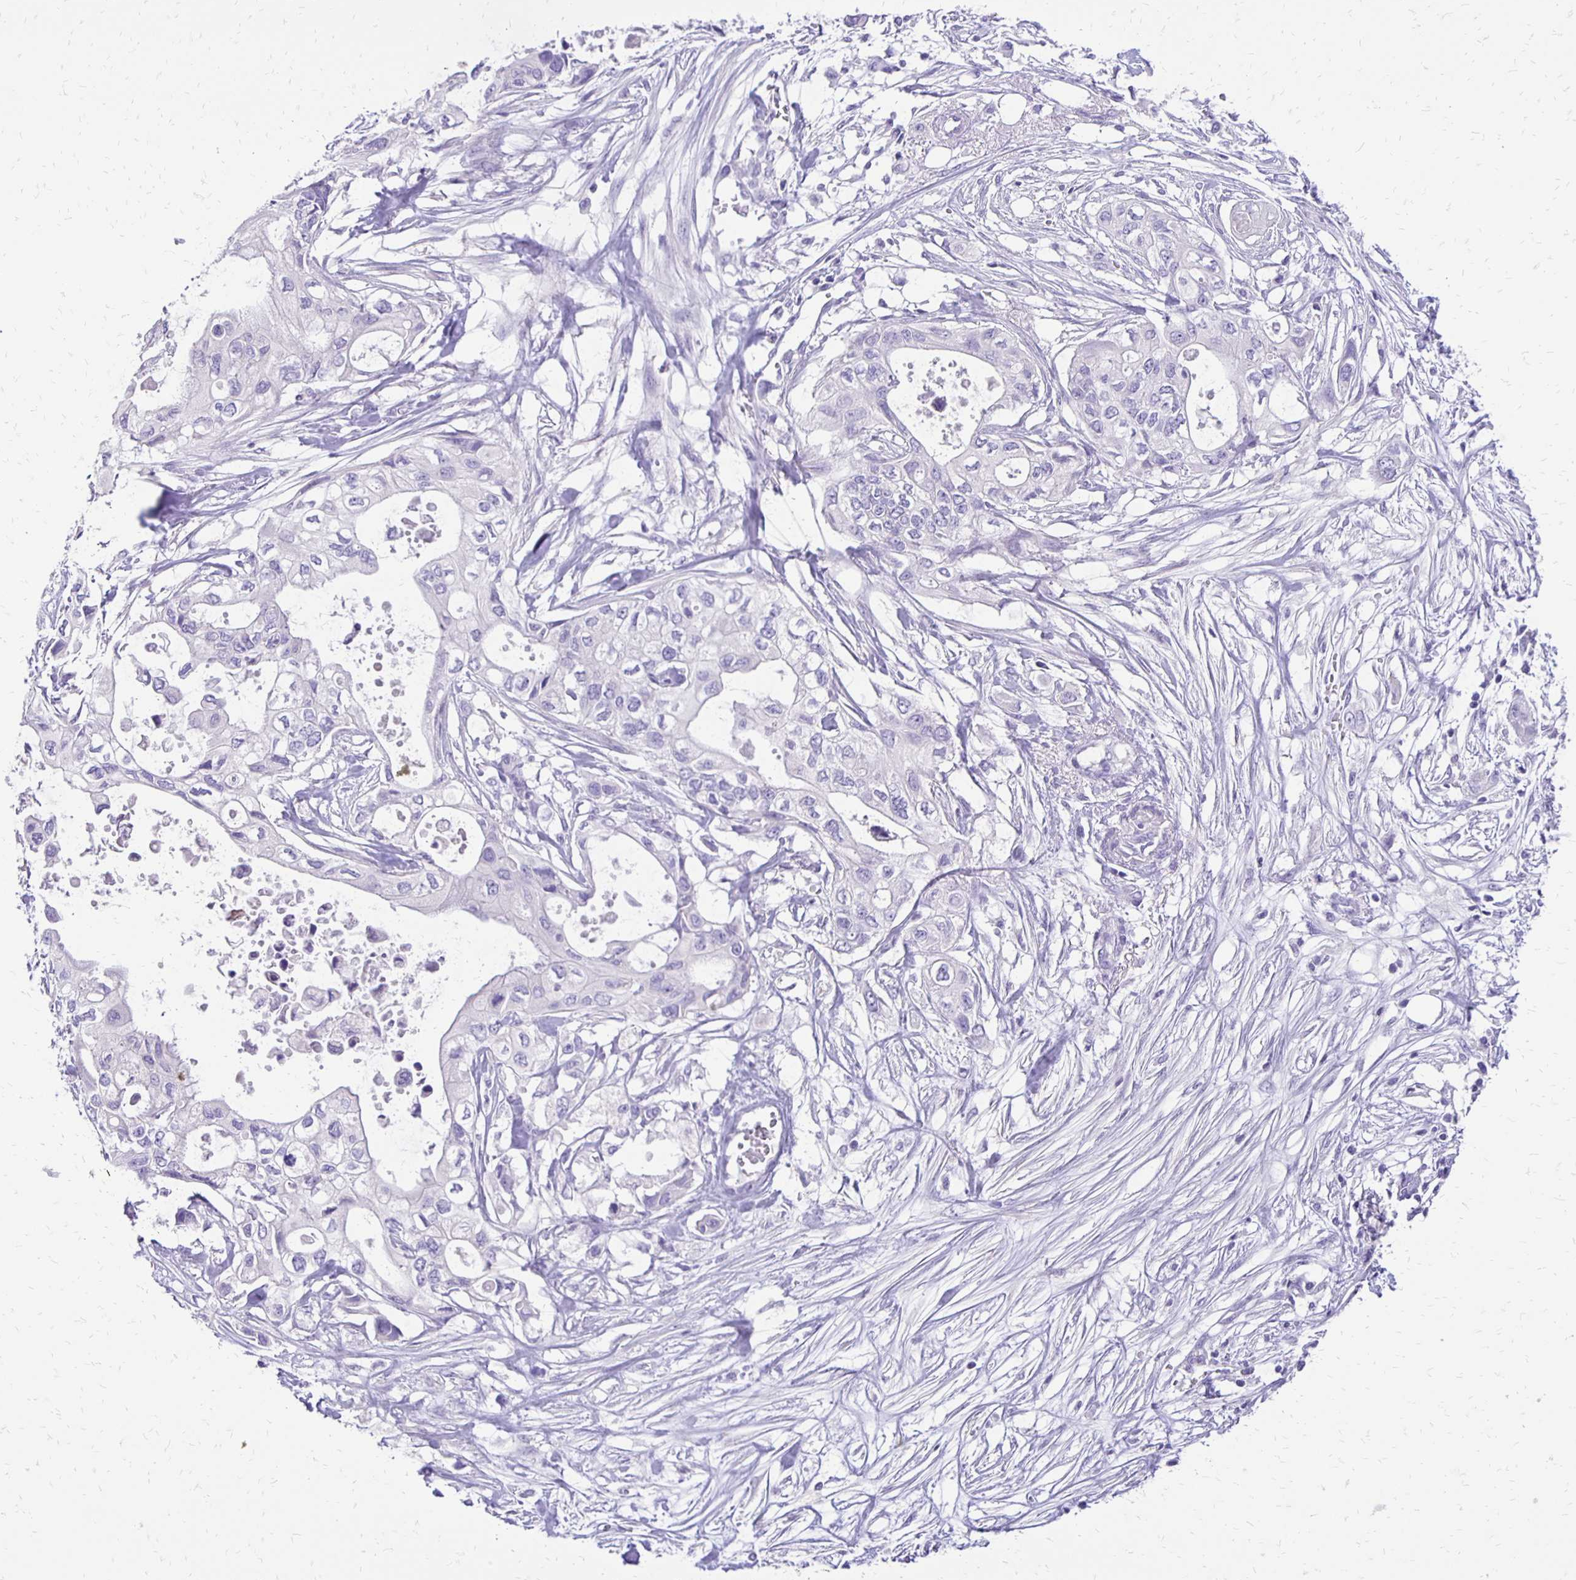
{"staining": {"intensity": "negative", "quantity": "none", "location": "none"}, "tissue": "pancreatic cancer", "cell_type": "Tumor cells", "image_type": "cancer", "snomed": [{"axis": "morphology", "description": "Adenocarcinoma, NOS"}, {"axis": "topography", "description": "Pancreas"}], "caption": "High magnification brightfield microscopy of pancreatic cancer stained with DAB (3,3'-diaminobenzidine) (brown) and counterstained with hematoxylin (blue): tumor cells show no significant expression. The staining was performed using DAB (3,3'-diaminobenzidine) to visualize the protein expression in brown, while the nuclei were stained in blue with hematoxylin (Magnification: 20x).", "gene": "ANKRD45", "patient": {"sex": "female", "age": 63}}